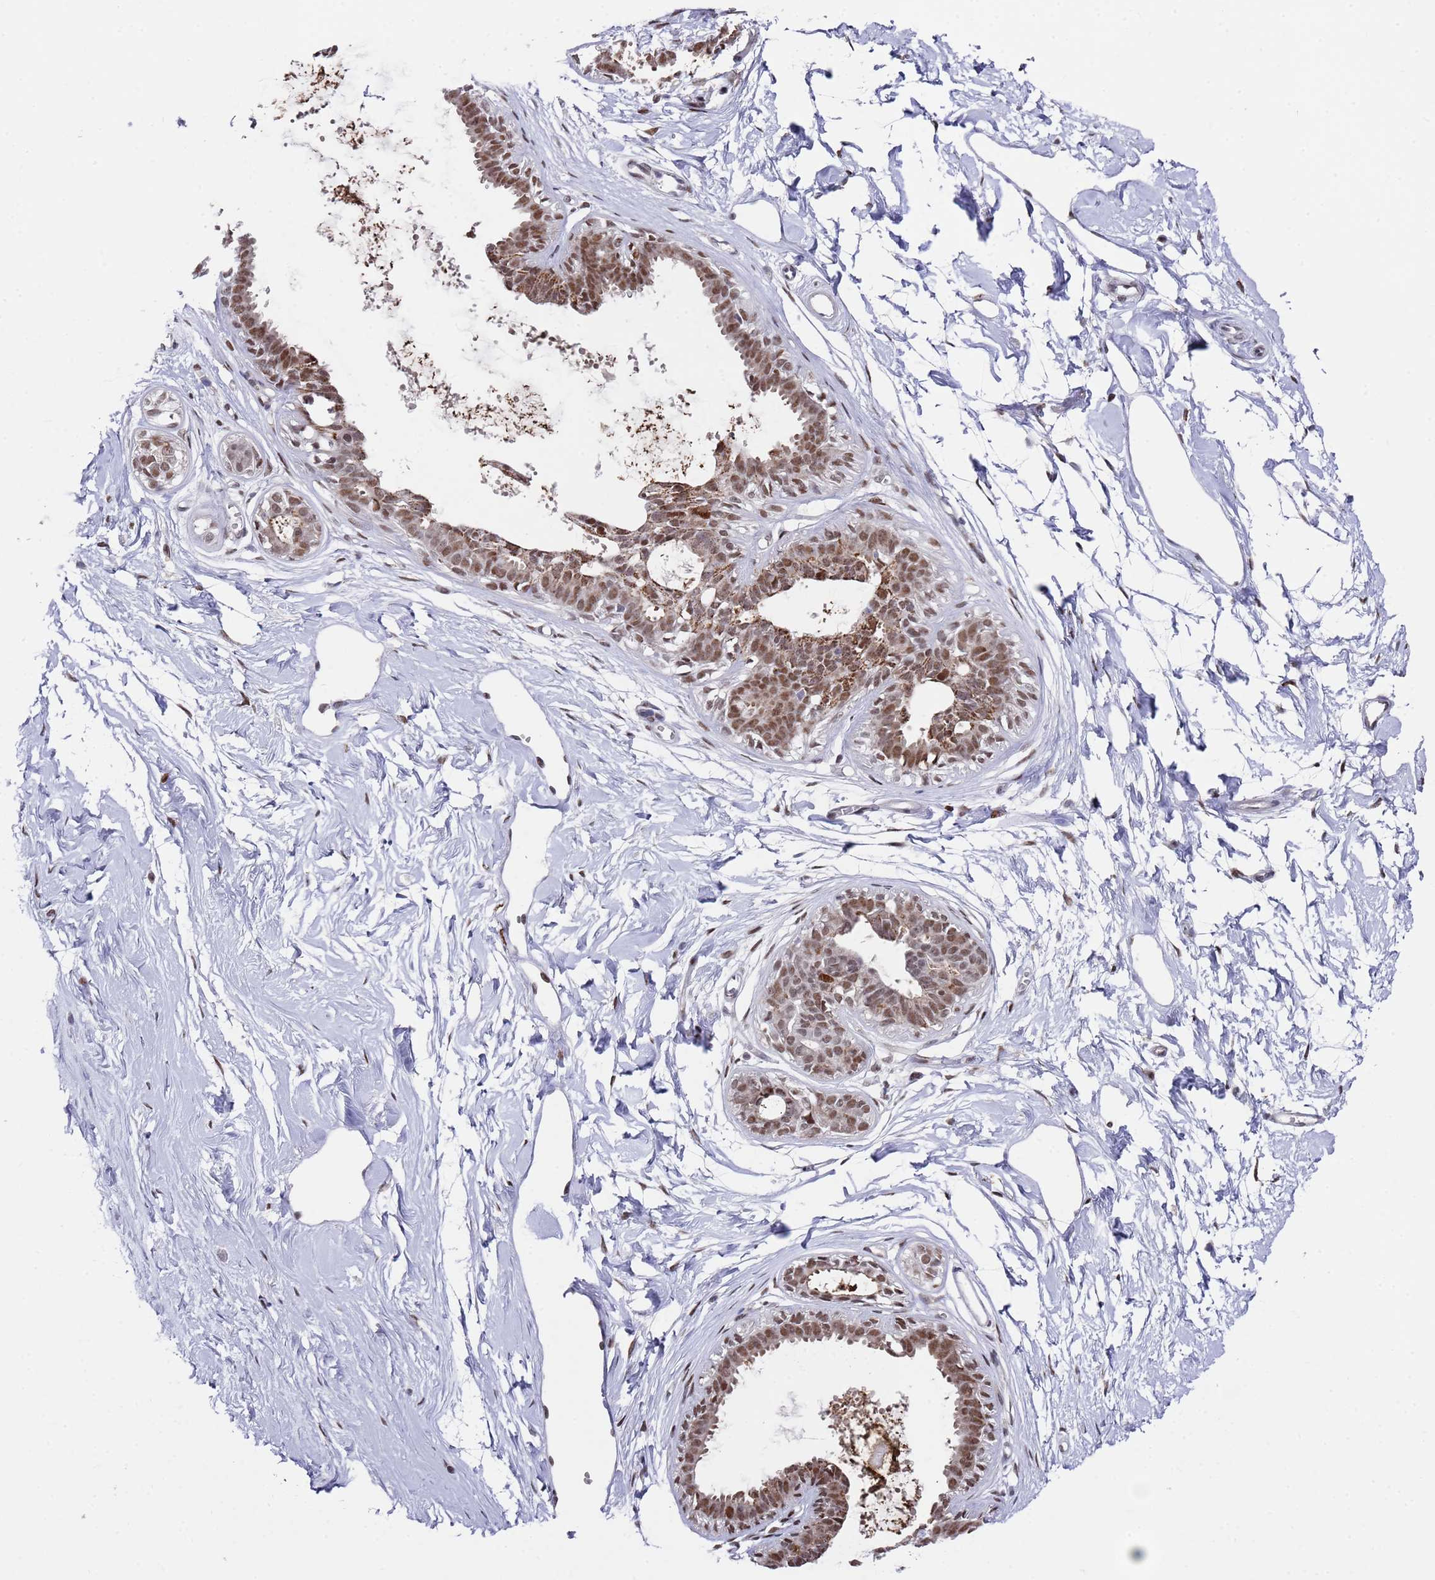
{"staining": {"intensity": "weak", "quantity": ">75%", "location": "nuclear"}, "tissue": "breast", "cell_type": "Adipocytes", "image_type": "normal", "snomed": [{"axis": "morphology", "description": "Normal tissue, NOS"}, {"axis": "topography", "description": "Breast"}], "caption": "Immunohistochemical staining of benign human breast displays >75% levels of weak nuclear protein staining in approximately >75% of adipocytes. The staining was performed using DAB to visualize the protein expression in brown, while the nuclei were stained in blue with hematoxylin (Magnification: 20x).", "gene": "COPS6", "patient": {"sex": "female", "age": 45}}